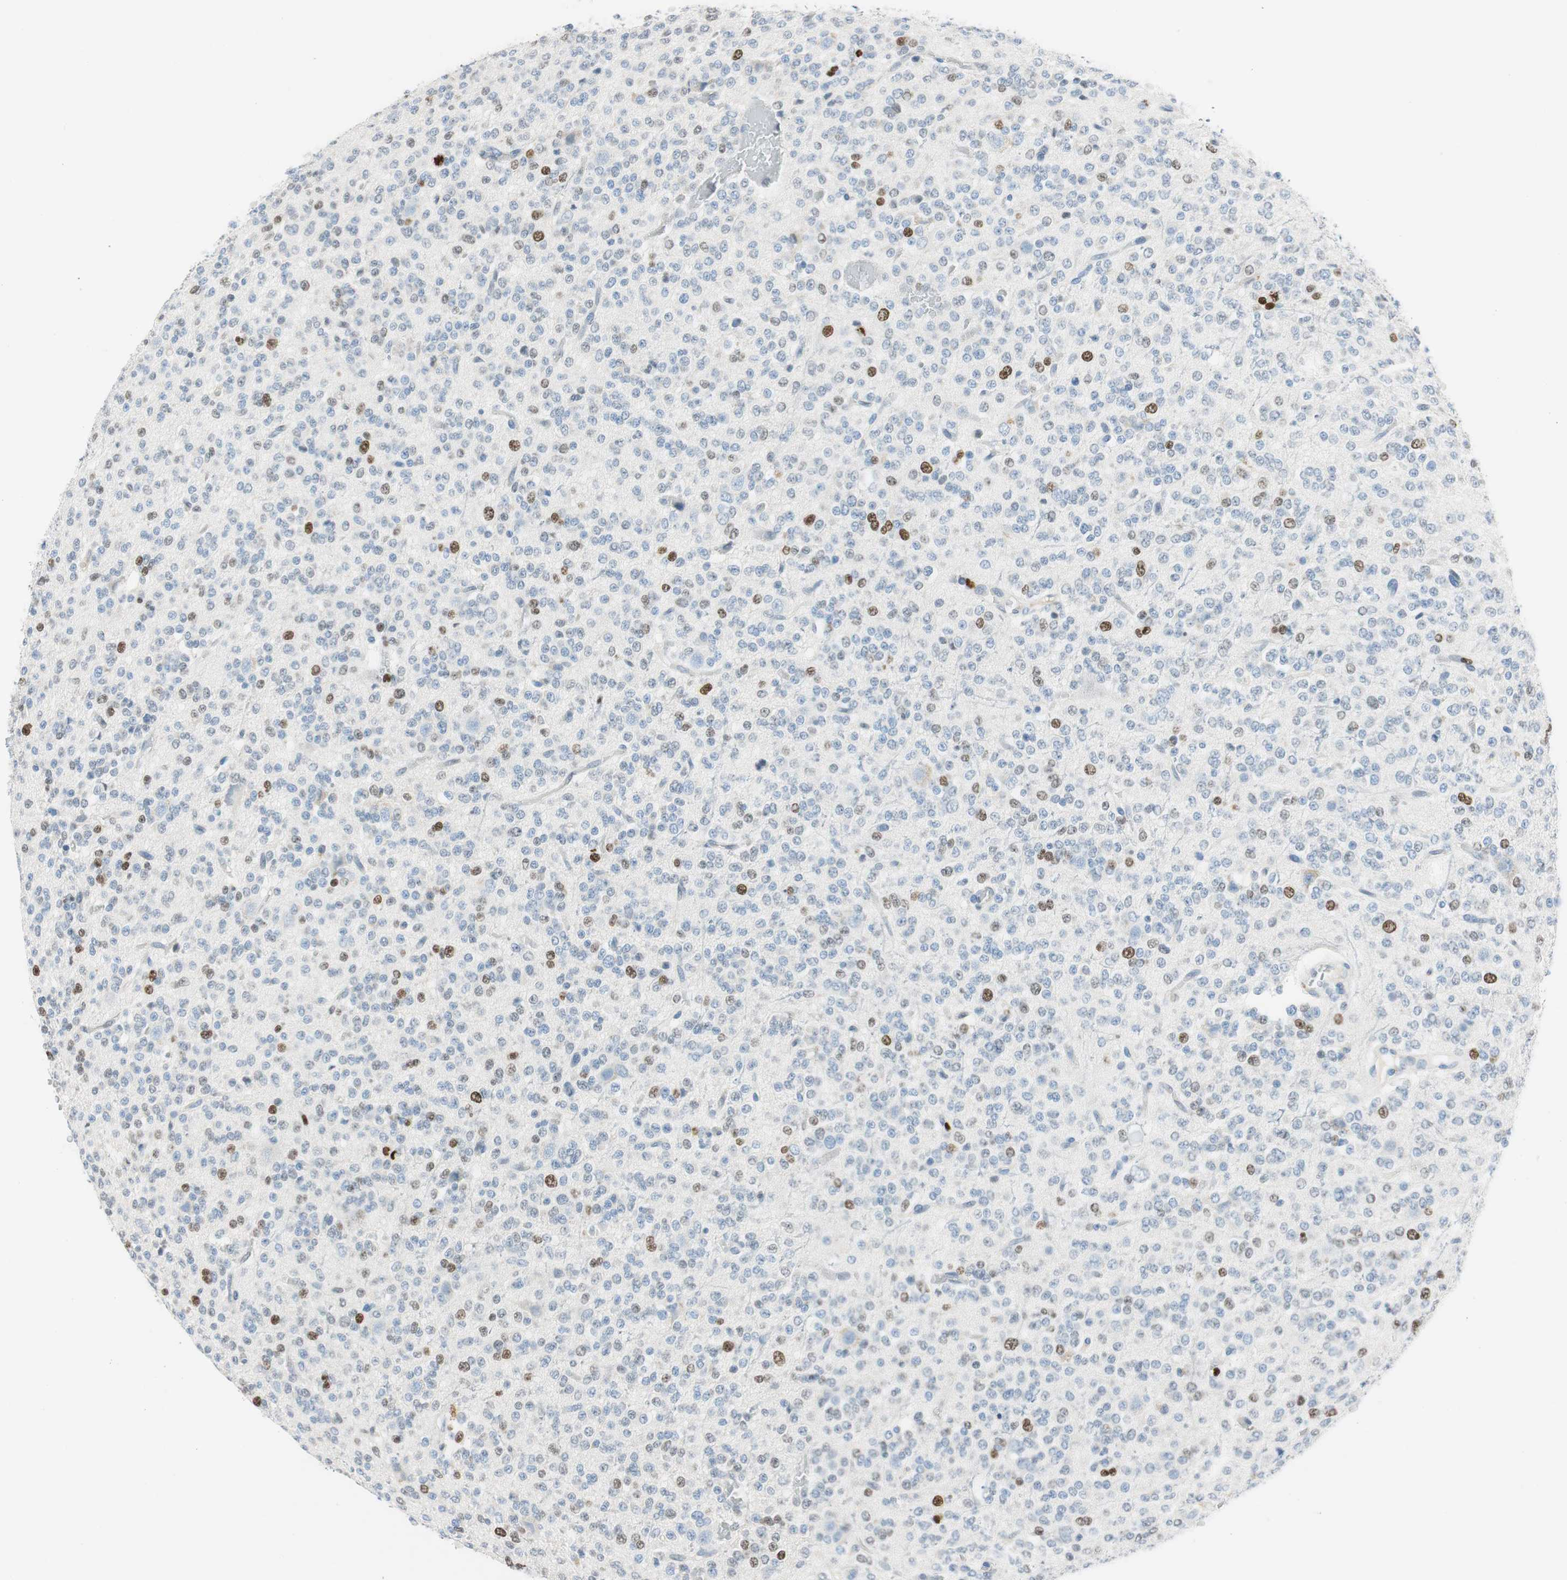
{"staining": {"intensity": "moderate", "quantity": "<25%", "location": "nuclear"}, "tissue": "glioma", "cell_type": "Tumor cells", "image_type": "cancer", "snomed": [{"axis": "morphology", "description": "Glioma, malignant, Low grade"}, {"axis": "topography", "description": "Brain"}], "caption": "High-power microscopy captured an IHC image of glioma, revealing moderate nuclear expression in approximately <25% of tumor cells.", "gene": "EZH2", "patient": {"sex": "male", "age": 38}}